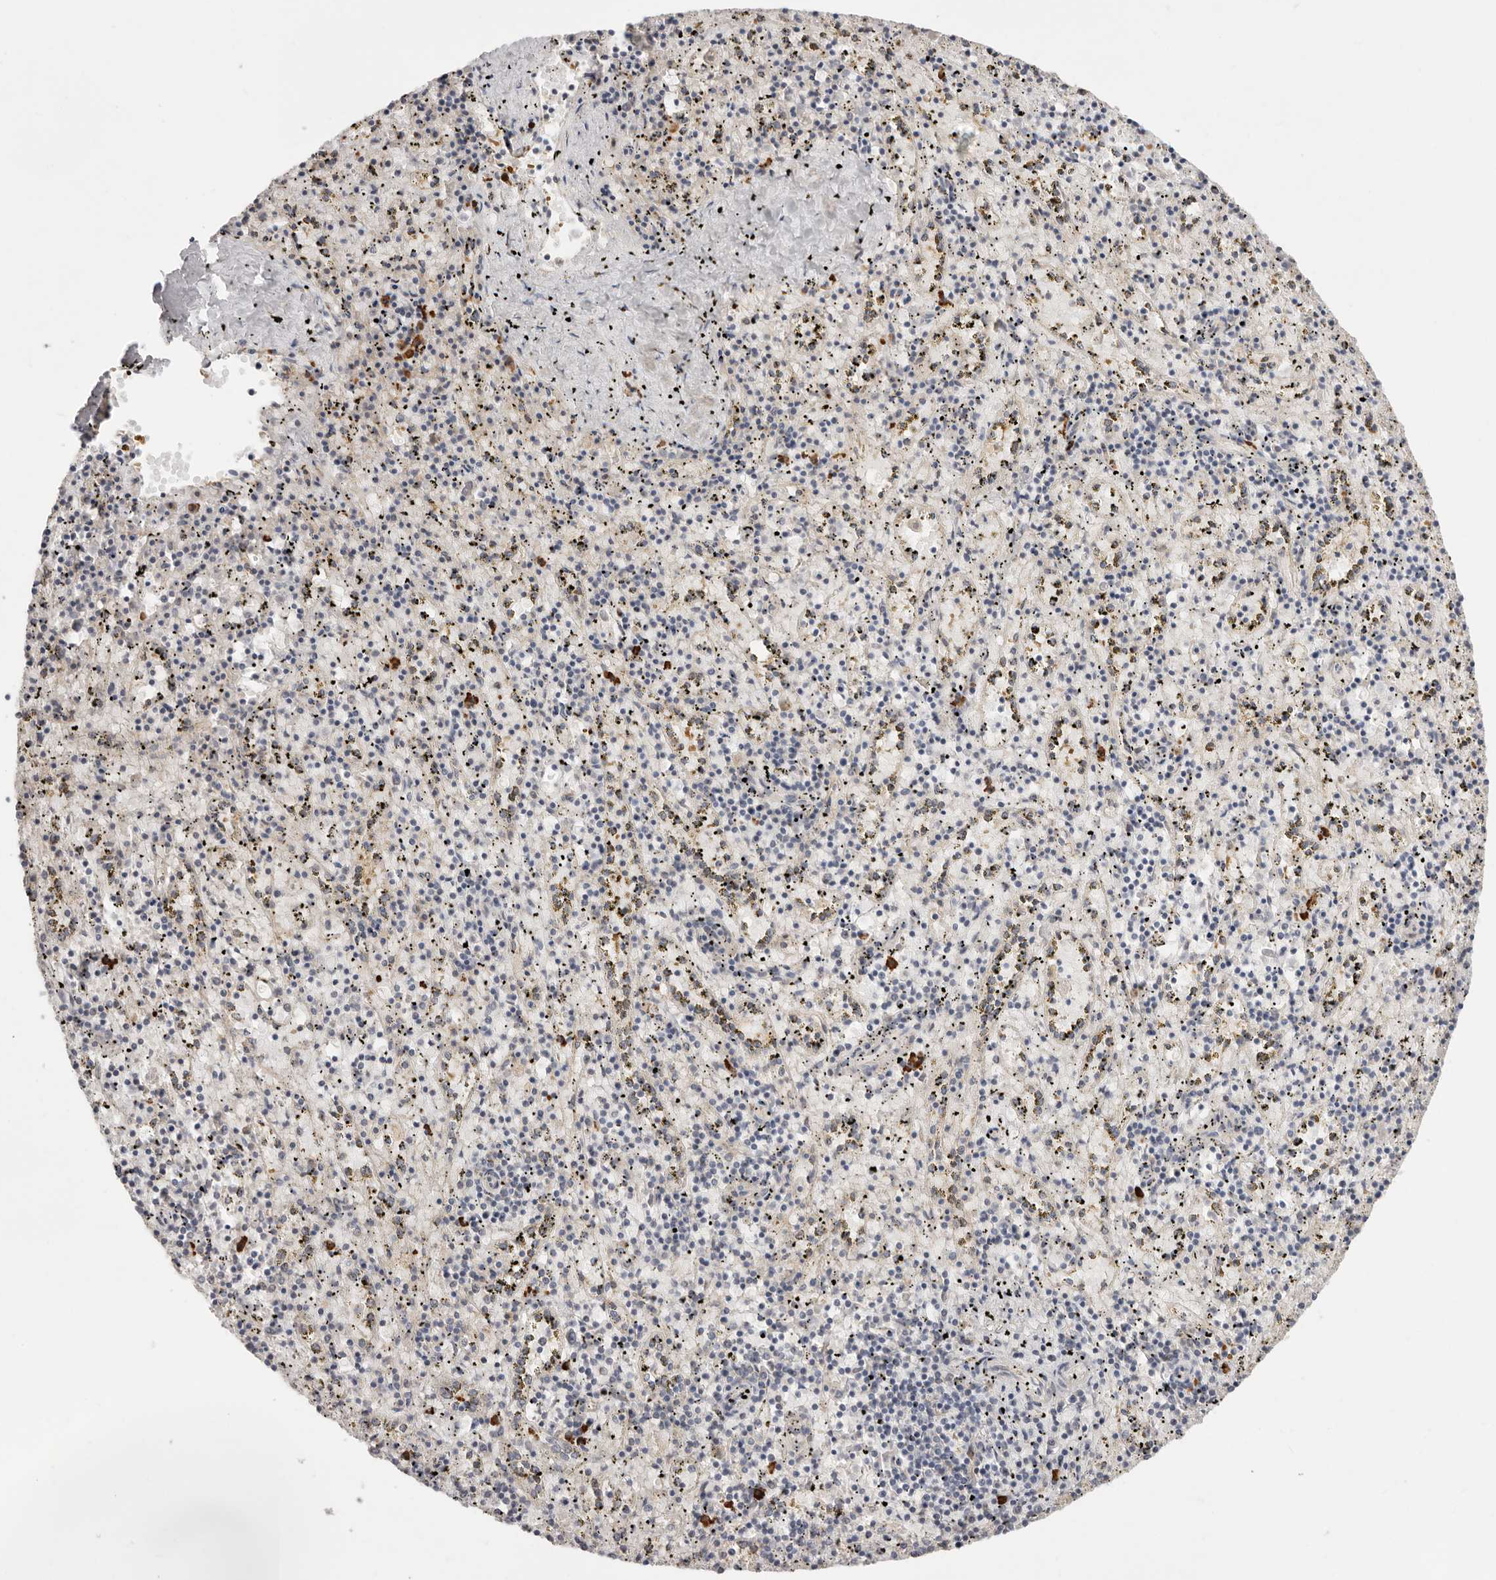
{"staining": {"intensity": "strong", "quantity": "<25%", "location": "cytoplasmic/membranous"}, "tissue": "spleen", "cell_type": "Cells in red pulp", "image_type": "normal", "snomed": [{"axis": "morphology", "description": "Normal tissue, NOS"}, {"axis": "topography", "description": "Spleen"}], "caption": "Immunohistochemistry histopathology image of unremarkable spleen: human spleen stained using IHC reveals medium levels of strong protein expression localized specifically in the cytoplasmic/membranous of cells in red pulp, appearing as a cytoplasmic/membranous brown color.", "gene": "USH1C", "patient": {"sex": "male", "age": 11}}